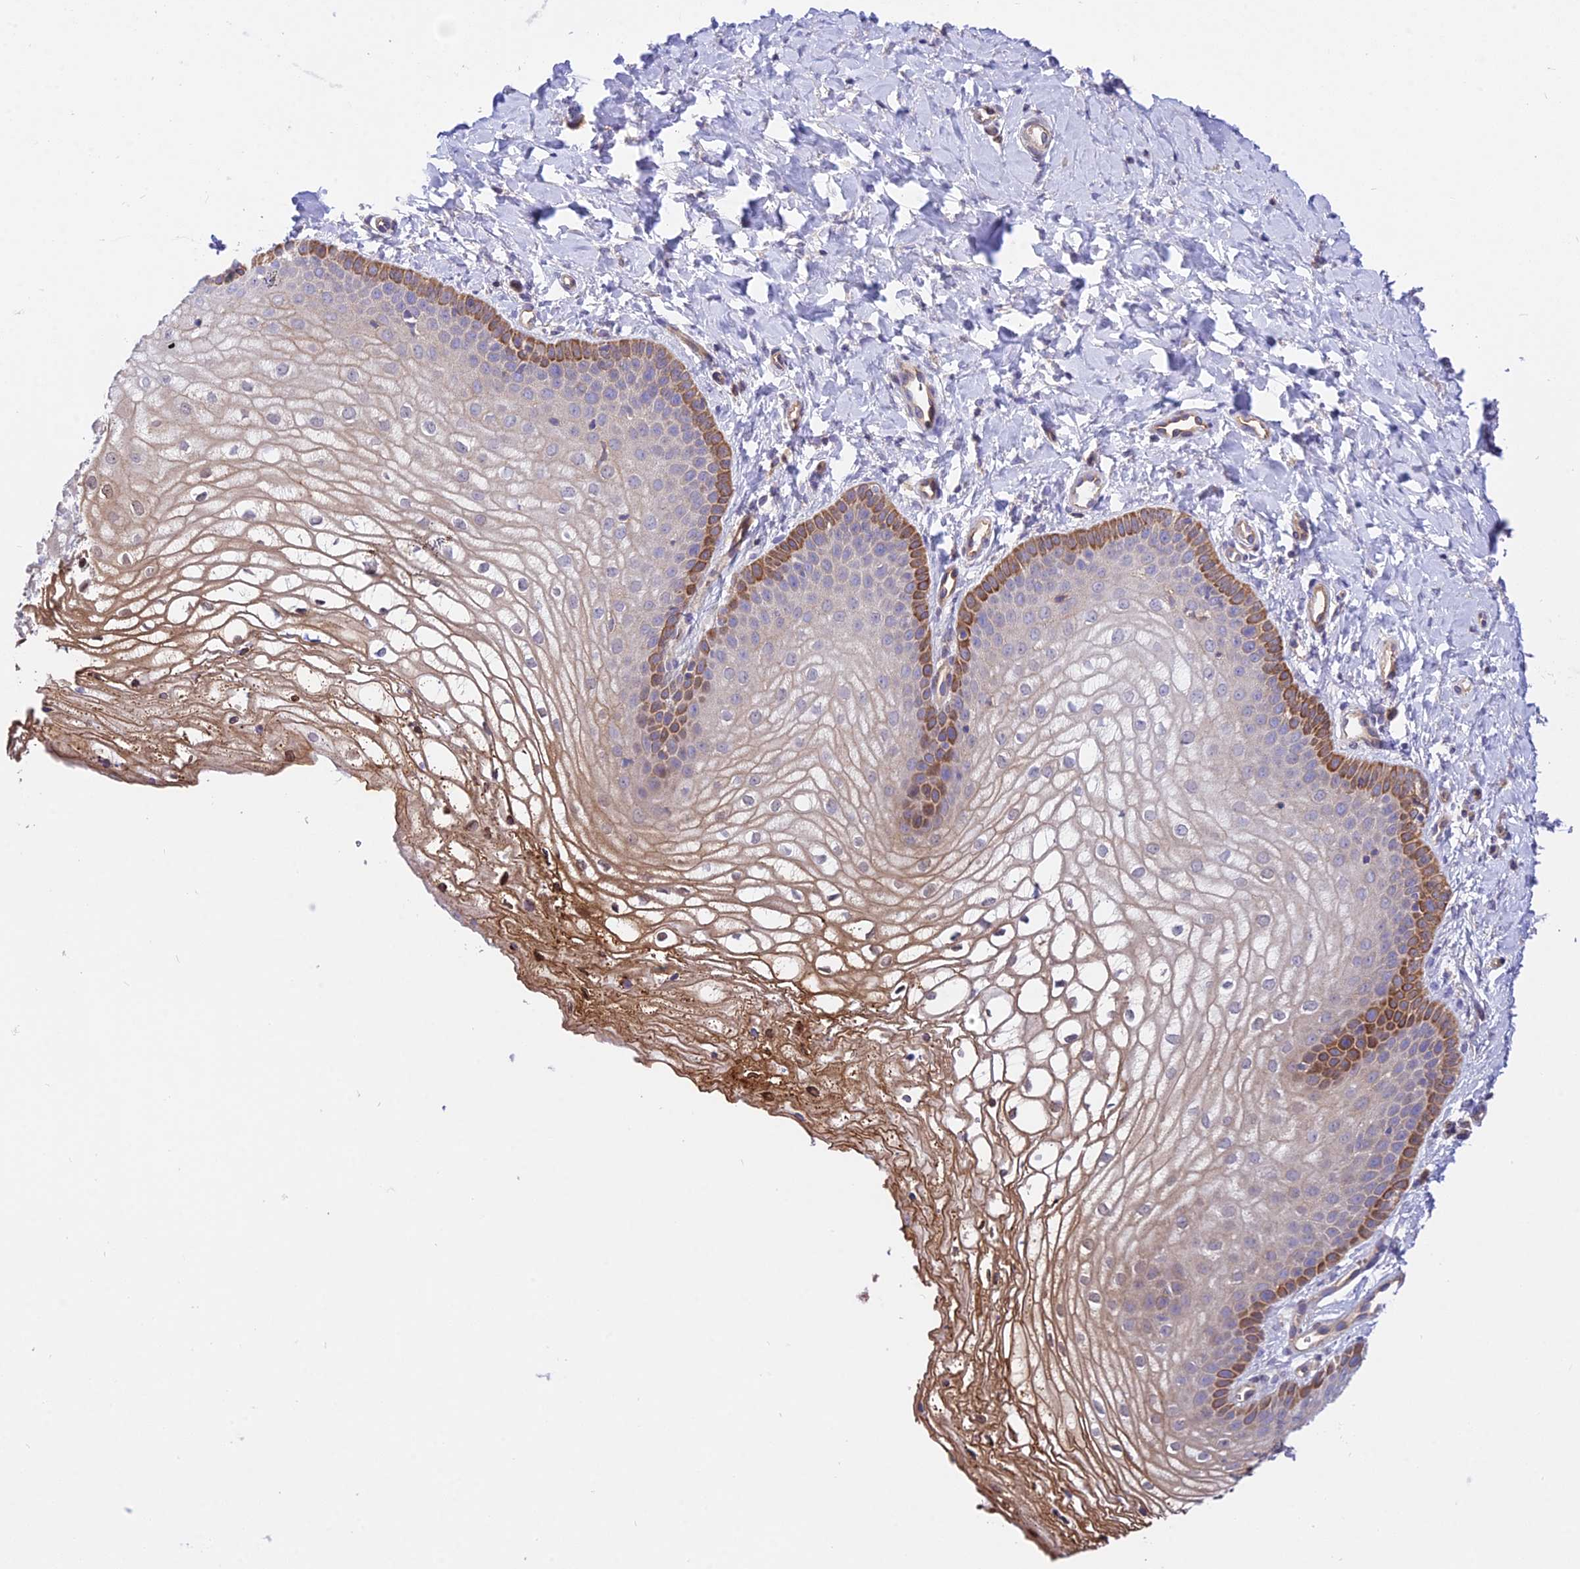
{"staining": {"intensity": "strong", "quantity": "25%-75%", "location": "cytoplasmic/membranous,nuclear"}, "tissue": "vagina", "cell_type": "Squamous epithelial cells", "image_type": "normal", "snomed": [{"axis": "morphology", "description": "Normal tissue, NOS"}, {"axis": "topography", "description": "Vagina"}], "caption": "Vagina stained with DAB immunohistochemistry displays high levels of strong cytoplasmic/membranous,nuclear expression in approximately 25%-75% of squamous epithelial cells. (Brightfield microscopy of DAB IHC at high magnification).", "gene": "TRIM43B", "patient": {"sex": "female", "age": 68}}